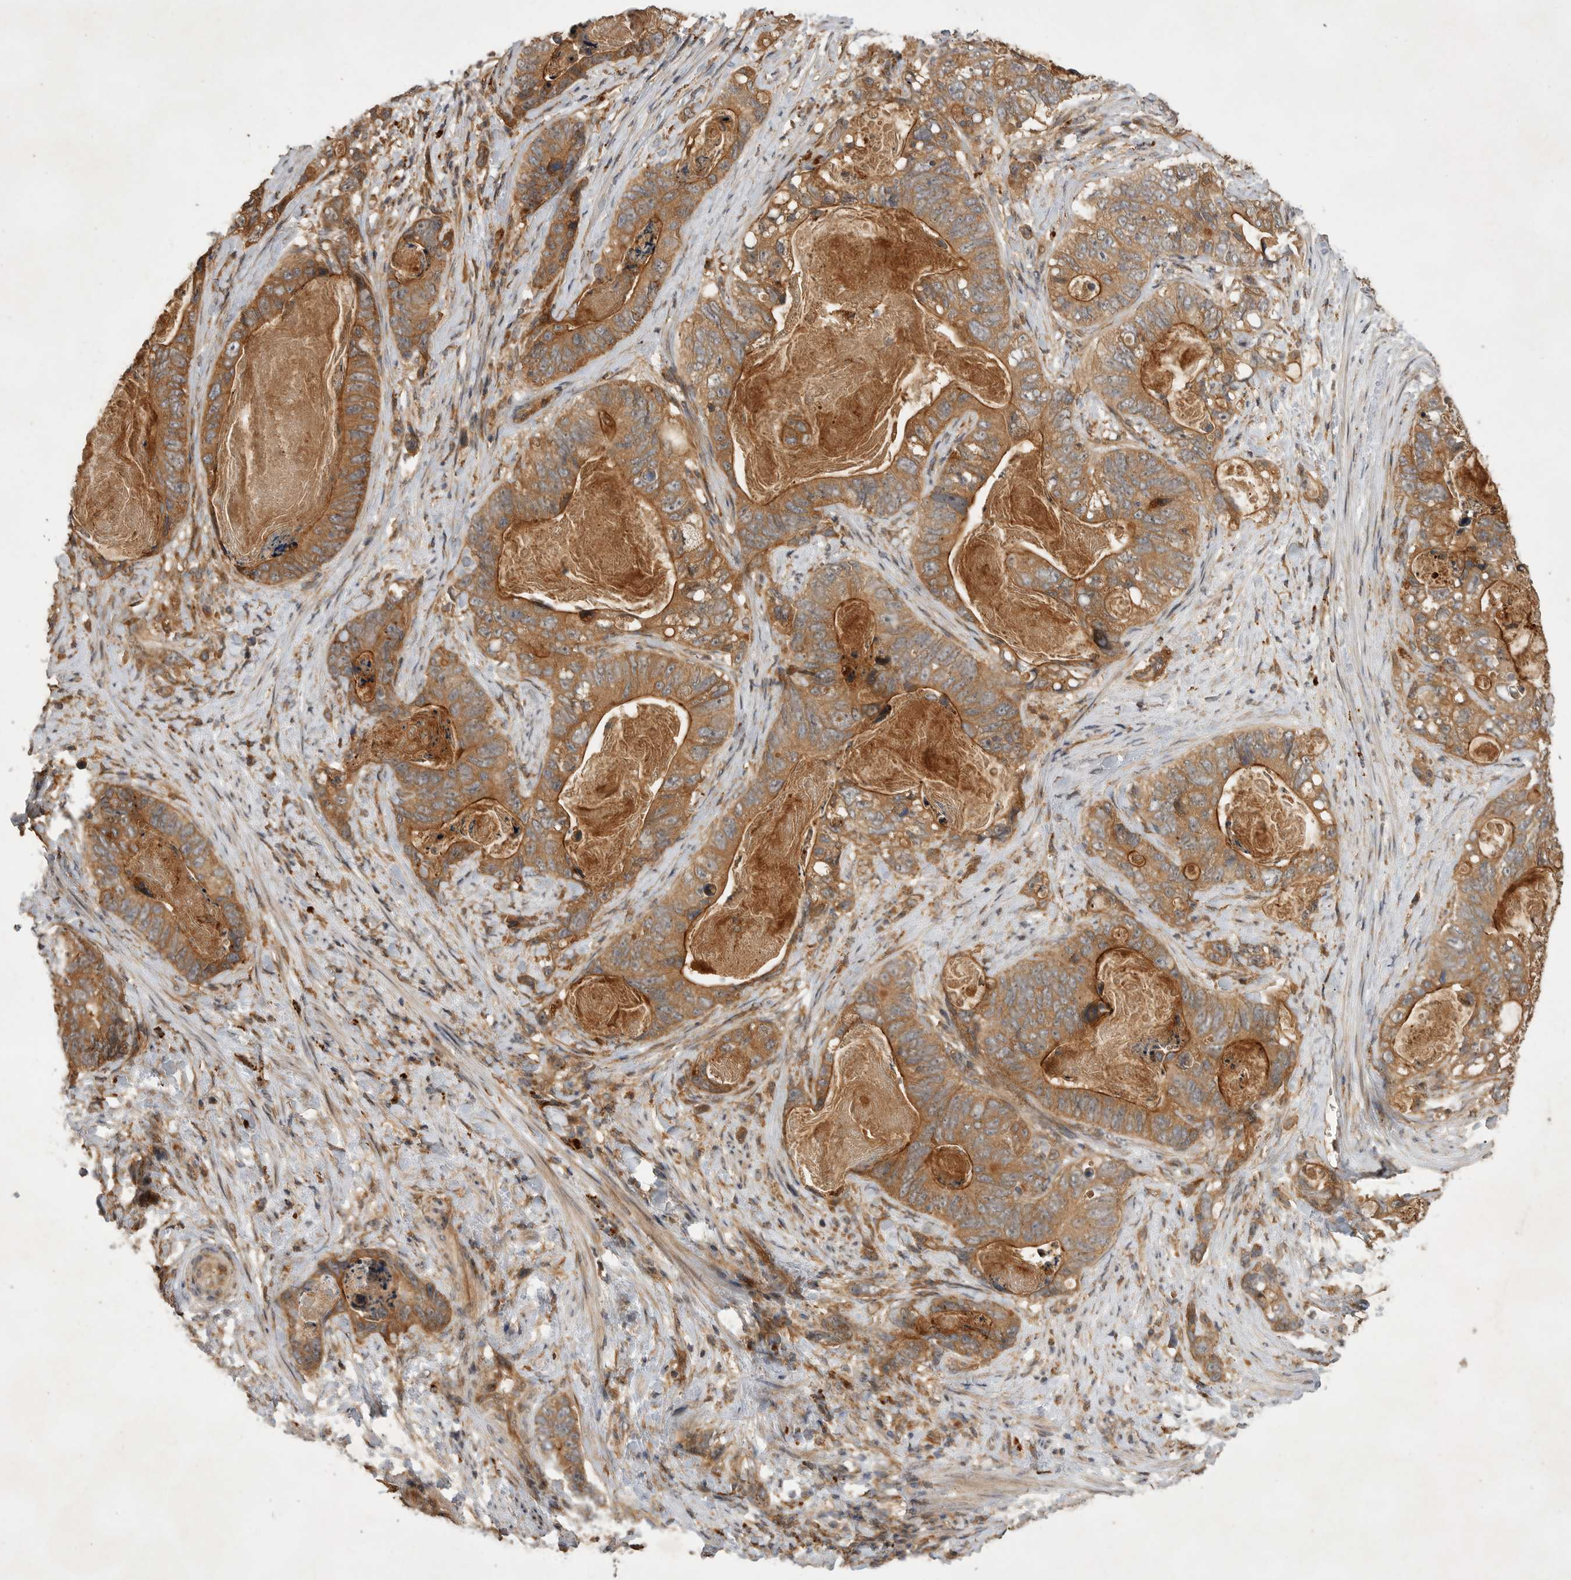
{"staining": {"intensity": "moderate", "quantity": ">75%", "location": "cytoplasmic/membranous"}, "tissue": "stomach cancer", "cell_type": "Tumor cells", "image_type": "cancer", "snomed": [{"axis": "morphology", "description": "Normal tissue, NOS"}, {"axis": "morphology", "description": "Adenocarcinoma, NOS"}, {"axis": "topography", "description": "Stomach"}], "caption": "Adenocarcinoma (stomach) stained with a brown dye demonstrates moderate cytoplasmic/membranous positive expression in about >75% of tumor cells.", "gene": "ZNF232", "patient": {"sex": "female", "age": 89}}